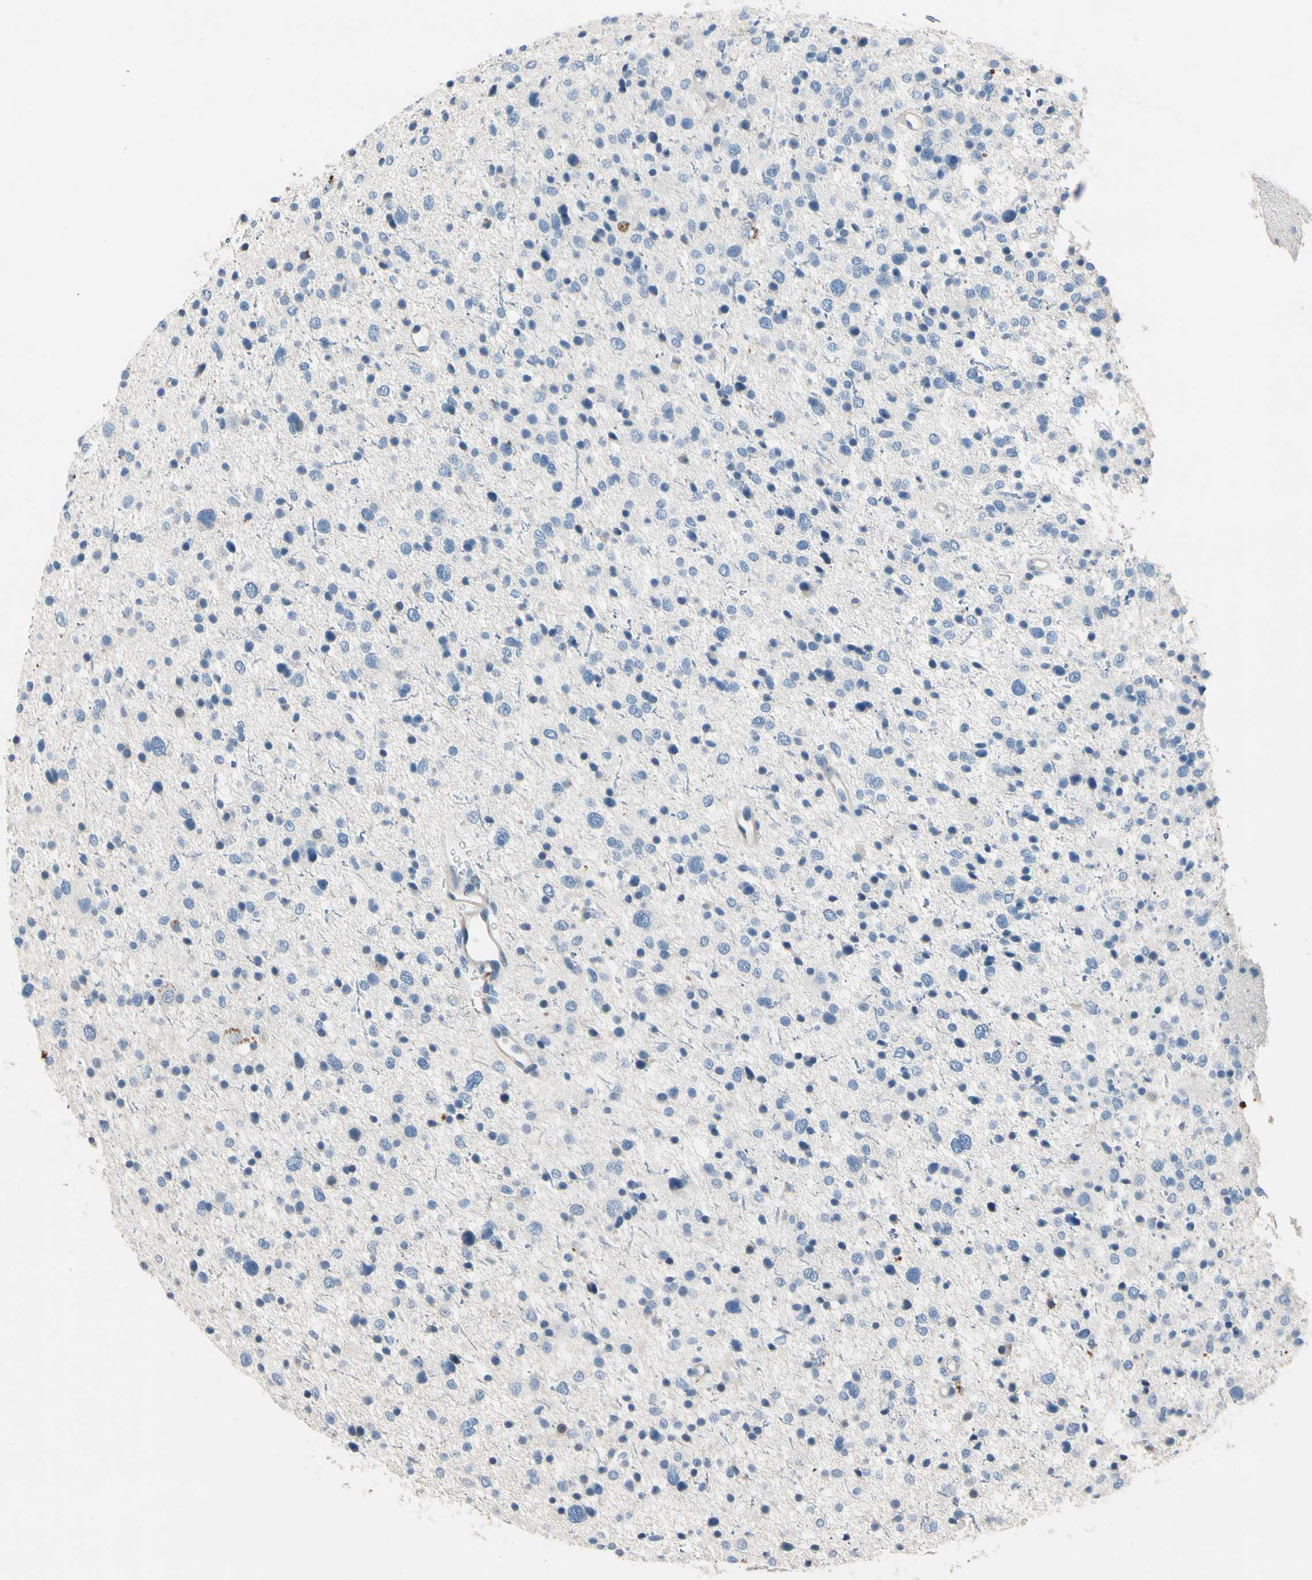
{"staining": {"intensity": "negative", "quantity": "none", "location": "none"}, "tissue": "glioma", "cell_type": "Tumor cells", "image_type": "cancer", "snomed": [{"axis": "morphology", "description": "Glioma, malignant, Low grade"}, {"axis": "topography", "description": "Brain"}], "caption": "Glioma stained for a protein using IHC demonstrates no positivity tumor cells.", "gene": "CPA3", "patient": {"sex": "female", "age": 37}}